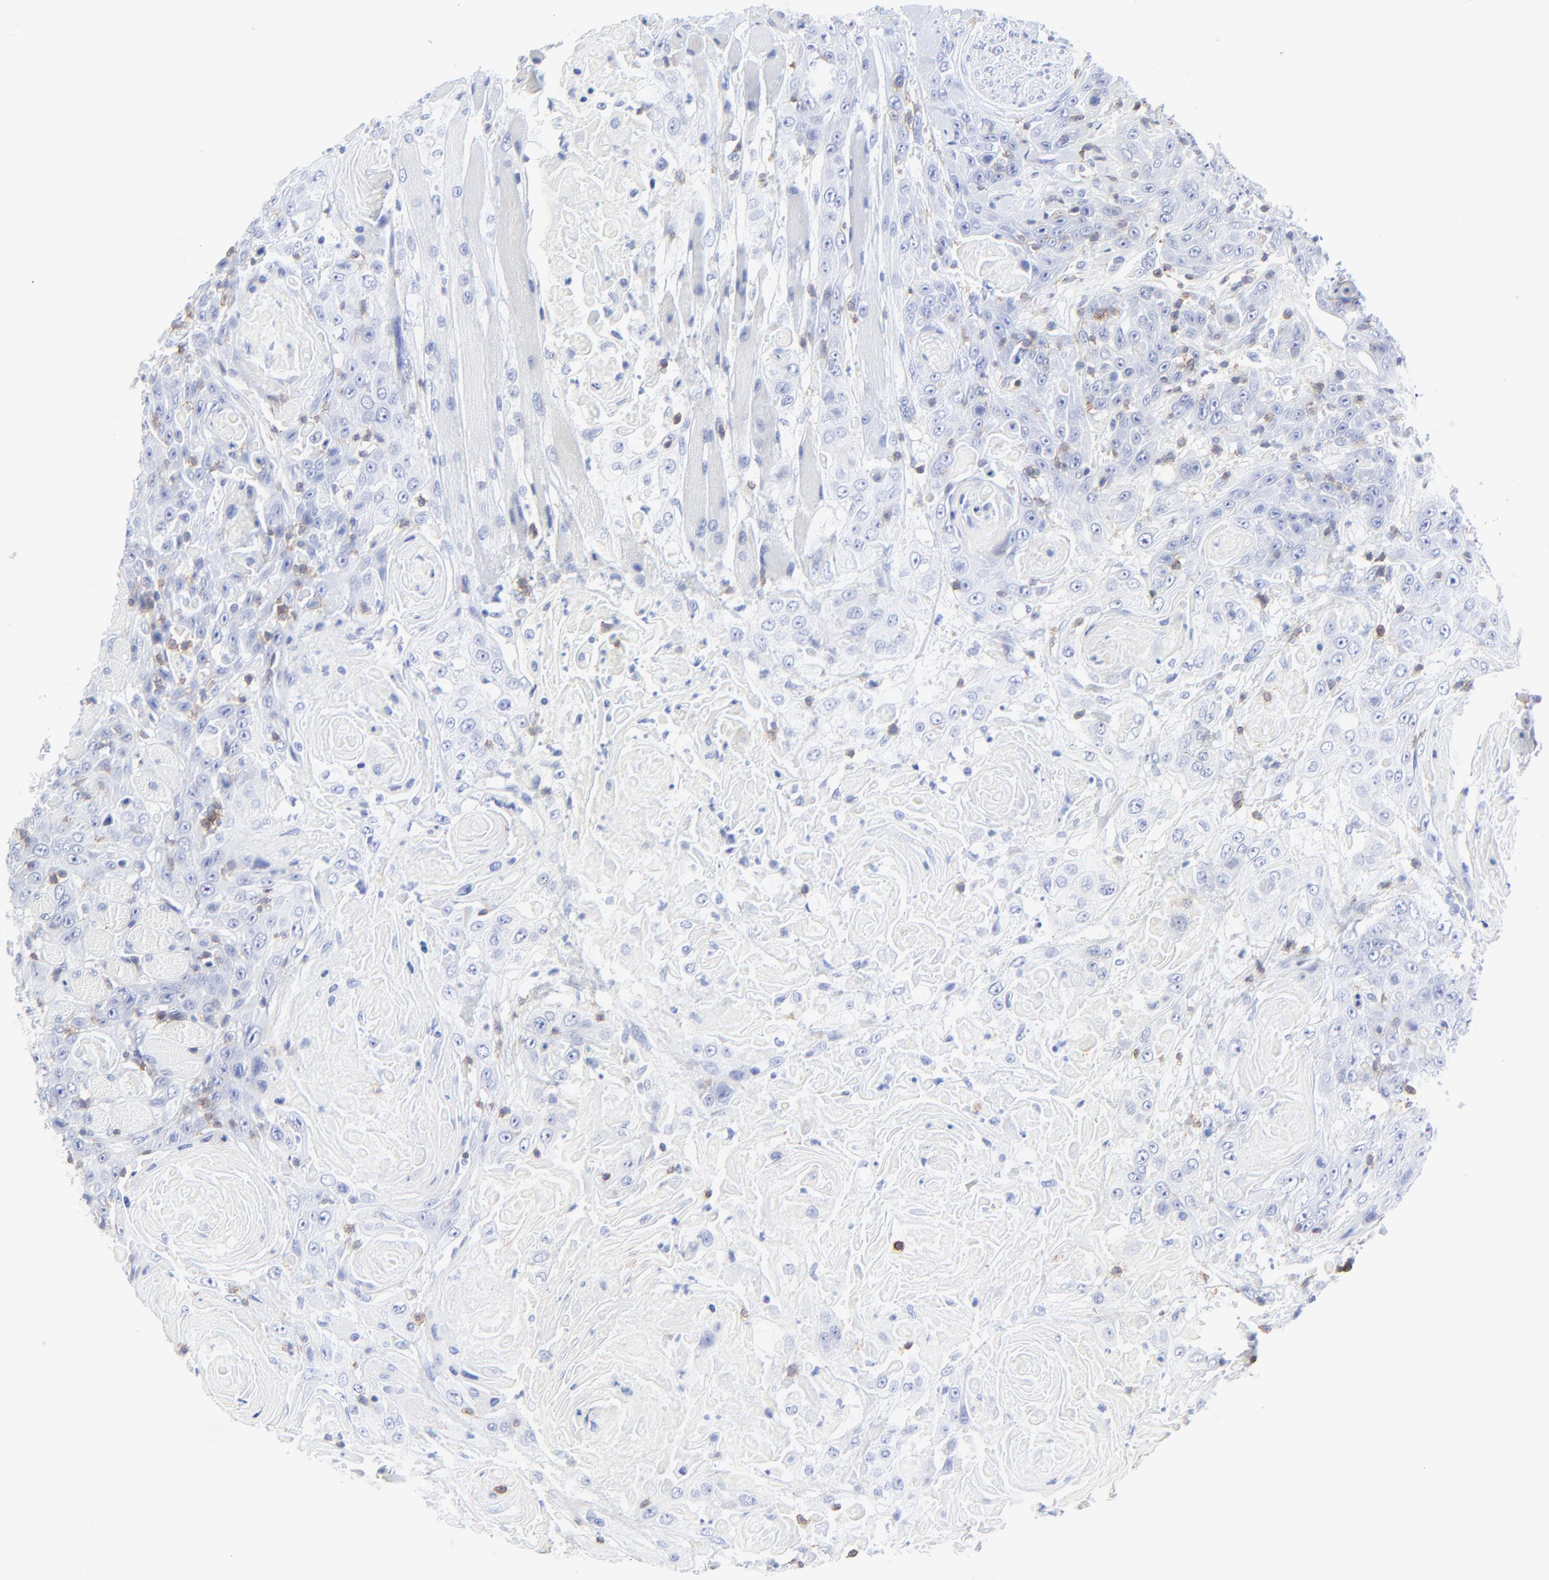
{"staining": {"intensity": "negative", "quantity": "none", "location": "none"}, "tissue": "head and neck cancer", "cell_type": "Tumor cells", "image_type": "cancer", "snomed": [{"axis": "morphology", "description": "Squamous cell carcinoma, NOS"}, {"axis": "topography", "description": "Head-Neck"}], "caption": "Protein analysis of head and neck cancer reveals no significant positivity in tumor cells.", "gene": "LCK", "patient": {"sex": "female", "age": 84}}